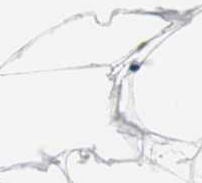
{"staining": {"intensity": "strong", "quantity": "25%-75%", "location": "nuclear"}, "tissue": "adipose tissue", "cell_type": "Adipocytes", "image_type": "normal", "snomed": [{"axis": "morphology", "description": "Normal tissue, NOS"}, {"axis": "topography", "description": "Breast"}], "caption": "This is an image of immunohistochemistry staining of benign adipose tissue, which shows strong expression in the nuclear of adipocytes.", "gene": "HDAC1", "patient": {"sex": "female", "age": 22}}